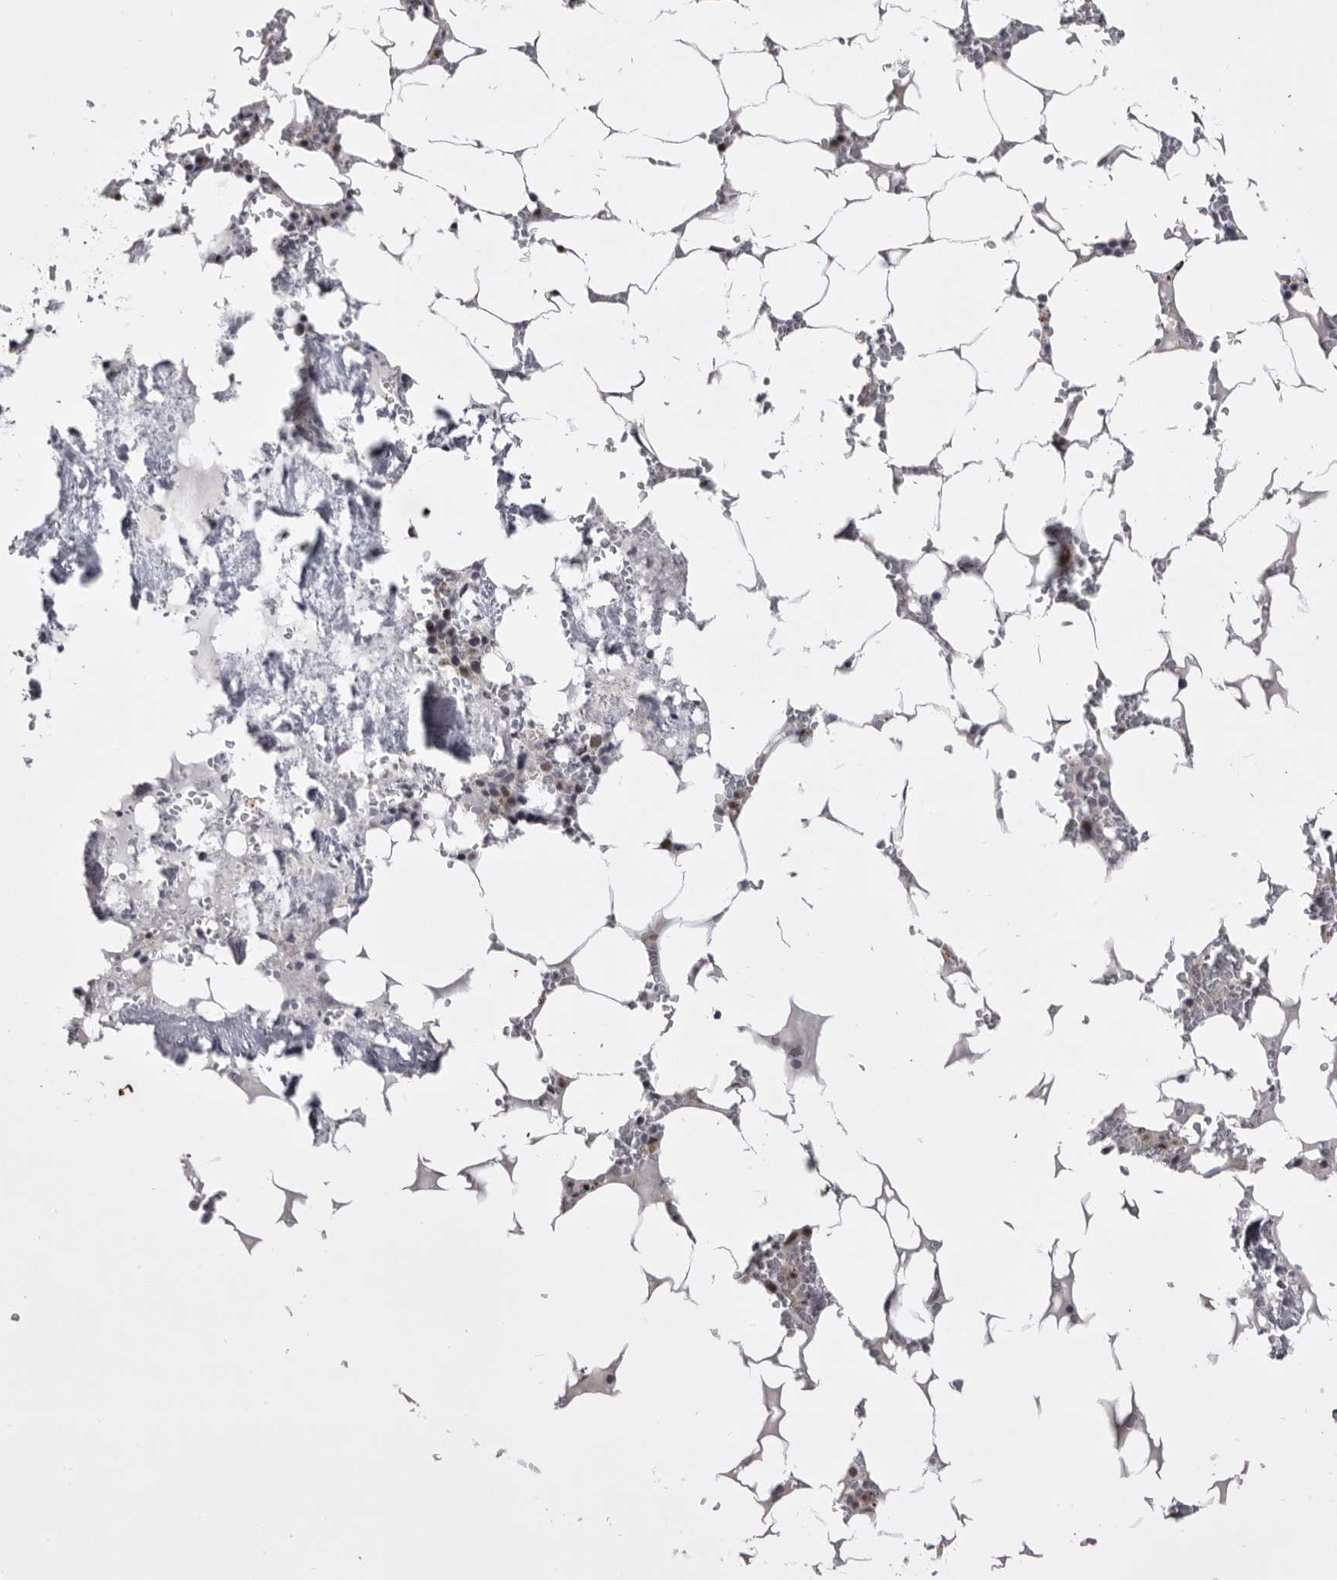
{"staining": {"intensity": "weak", "quantity": "<25%", "location": "nuclear"}, "tissue": "bone marrow", "cell_type": "Hematopoietic cells", "image_type": "normal", "snomed": [{"axis": "morphology", "description": "Normal tissue, NOS"}, {"axis": "topography", "description": "Bone marrow"}], "caption": "DAB (3,3'-diaminobenzidine) immunohistochemical staining of benign human bone marrow reveals no significant positivity in hematopoietic cells. Brightfield microscopy of IHC stained with DAB (3,3'-diaminobenzidine) (brown) and hematoxylin (blue), captured at high magnification.", "gene": "PRPF3", "patient": {"sex": "male", "age": 70}}